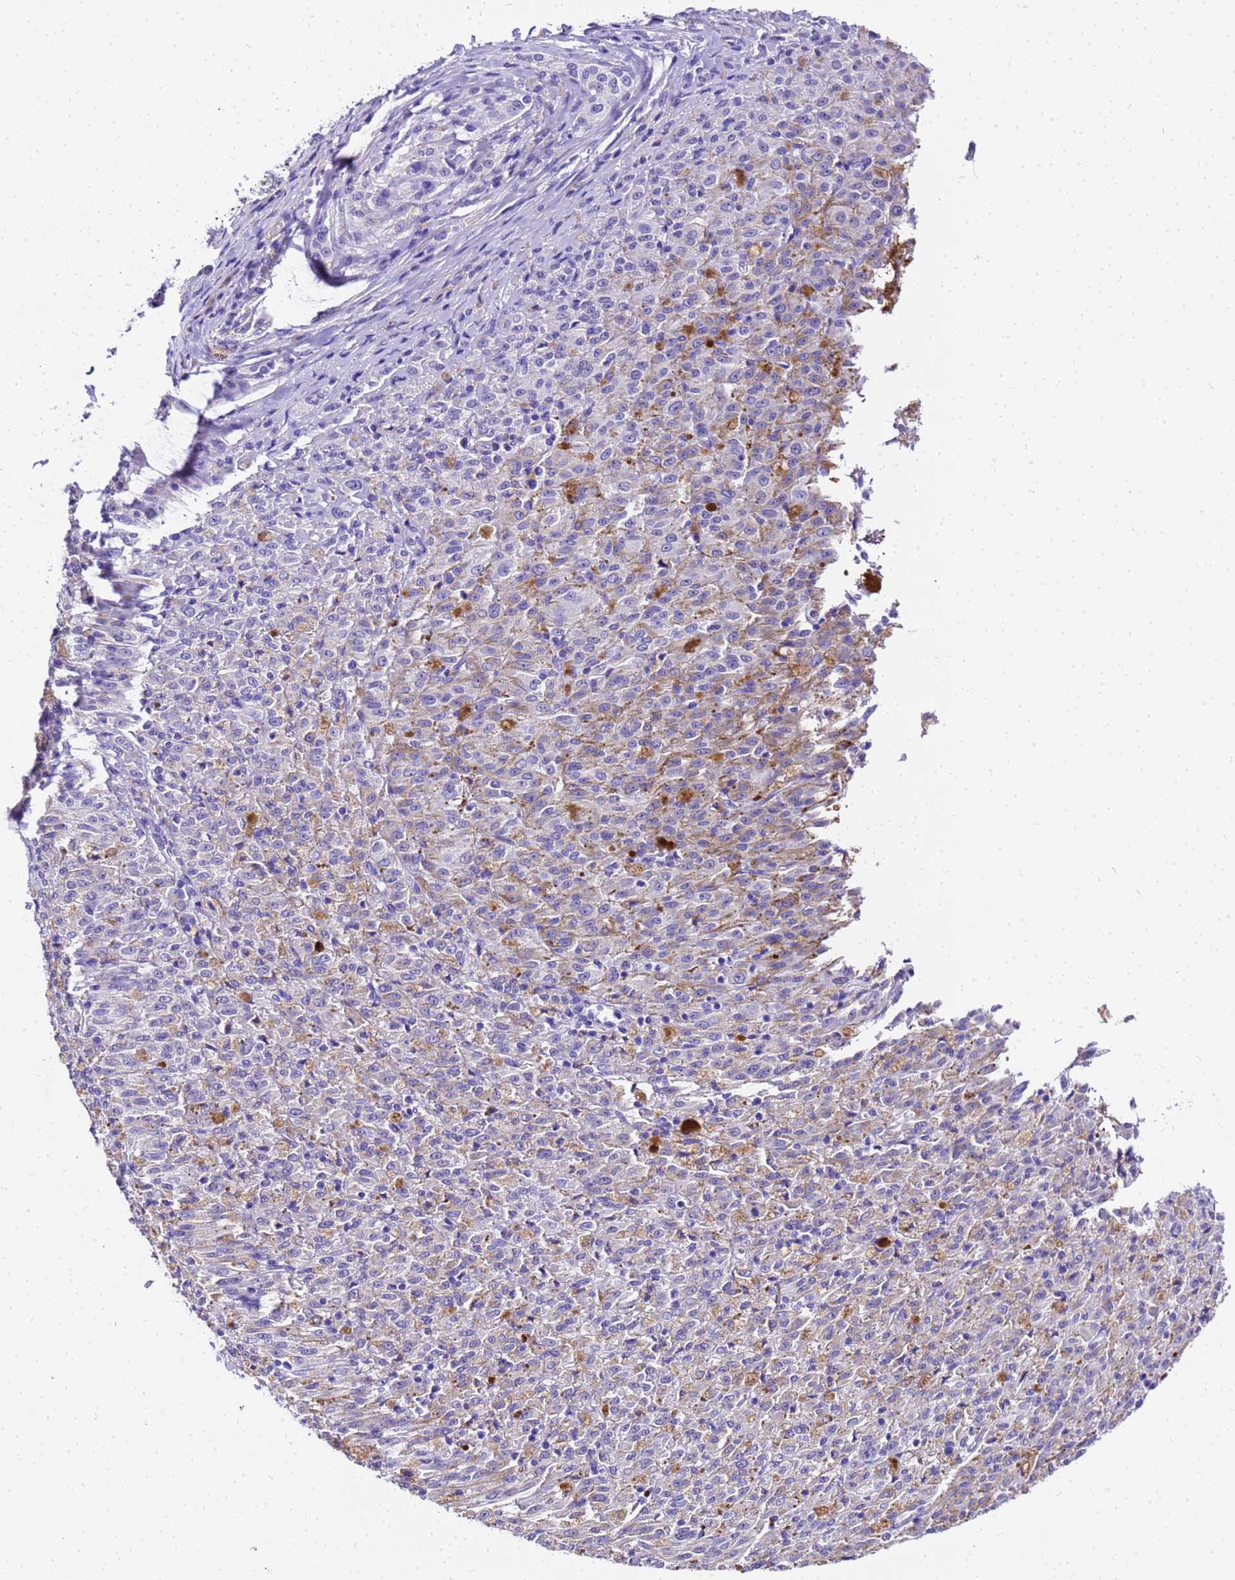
{"staining": {"intensity": "negative", "quantity": "none", "location": "none"}, "tissue": "melanoma", "cell_type": "Tumor cells", "image_type": "cancer", "snomed": [{"axis": "morphology", "description": "Malignant melanoma, NOS"}, {"axis": "topography", "description": "Skin"}], "caption": "The micrograph displays no staining of tumor cells in malignant melanoma. (DAB immunohistochemistry, high magnification).", "gene": "HSPB6", "patient": {"sex": "female", "age": 52}}